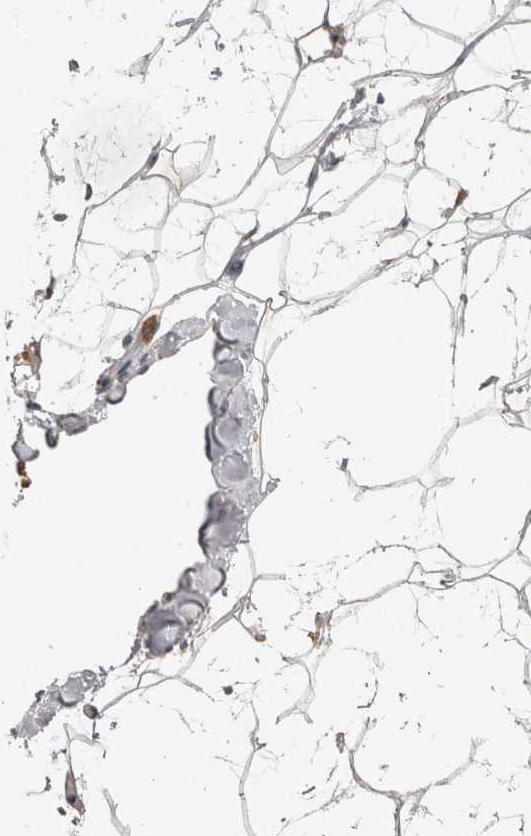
{"staining": {"intensity": "moderate", "quantity": ">75%", "location": "cytoplasmic/membranous"}, "tissue": "adipose tissue", "cell_type": "Adipocytes", "image_type": "normal", "snomed": [{"axis": "morphology", "description": "Normal tissue, NOS"}, {"axis": "morphology", "description": "Fibrosis, NOS"}, {"axis": "topography", "description": "Breast"}, {"axis": "topography", "description": "Adipose tissue"}], "caption": "The immunohistochemical stain labels moderate cytoplasmic/membranous expression in adipocytes of normal adipose tissue. Nuclei are stained in blue.", "gene": "PON2", "patient": {"sex": "female", "age": 39}}